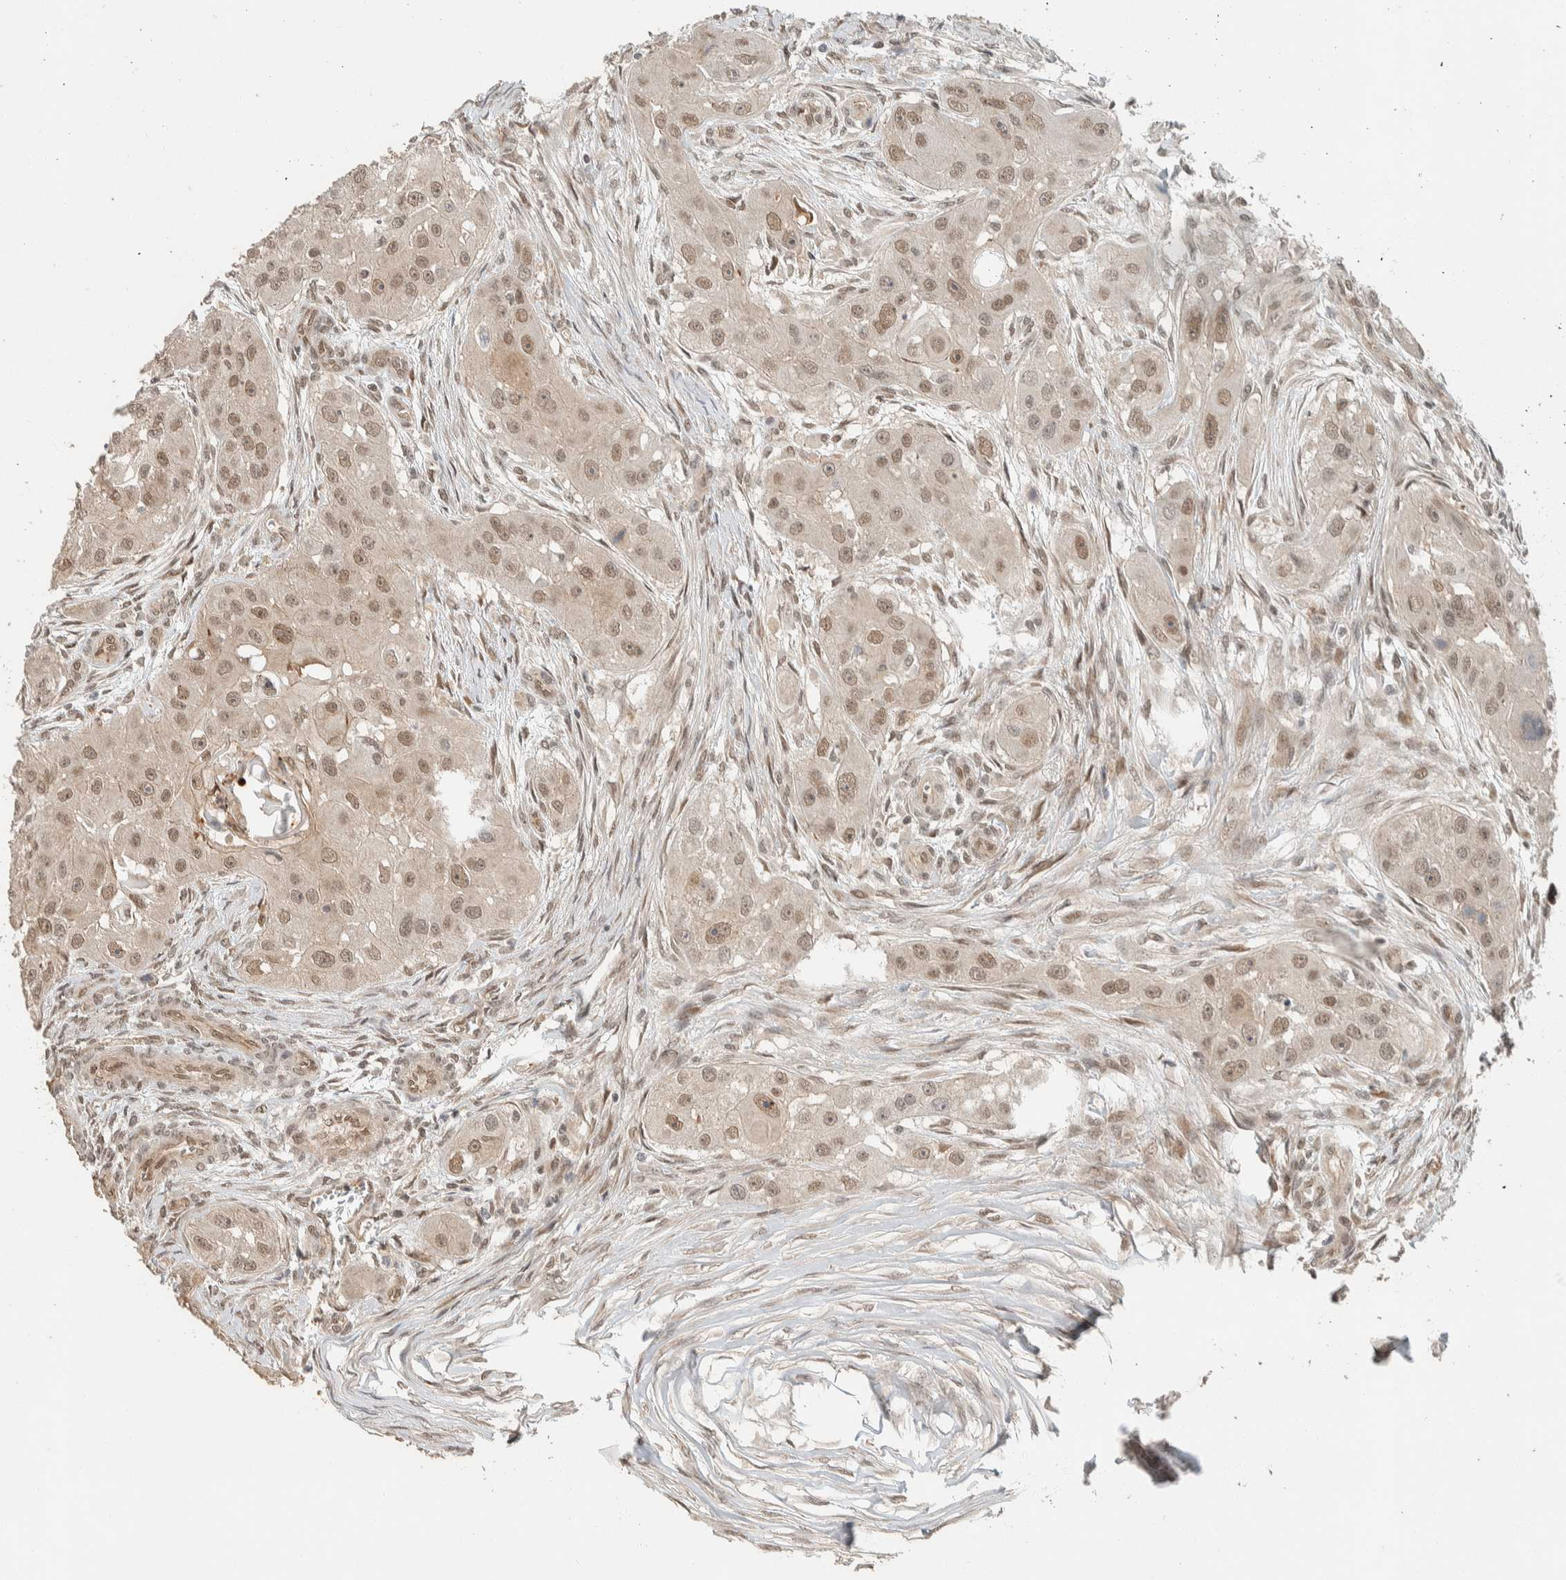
{"staining": {"intensity": "weak", "quantity": ">75%", "location": "nuclear"}, "tissue": "head and neck cancer", "cell_type": "Tumor cells", "image_type": "cancer", "snomed": [{"axis": "morphology", "description": "Normal tissue, NOS"}, {"axis": "morphology", "description": "Squamous cell carcinoma, NOS"}, {"axis": "topography", "description": "Skeletal muscle"}, {"axis": "topography", "description": "Head-Neck"}], "caption": "Protein analysis of head and neck cancer (squamous cell carcinoma) tissue reveals weak nuclear positivity in approximately >75% of tumor cells. Immunohistochemistry stains the protein in brown and the nuclei are stained blue.", "gene": "ZBTB2", "patient": {"sex": "male", "age": 51}}